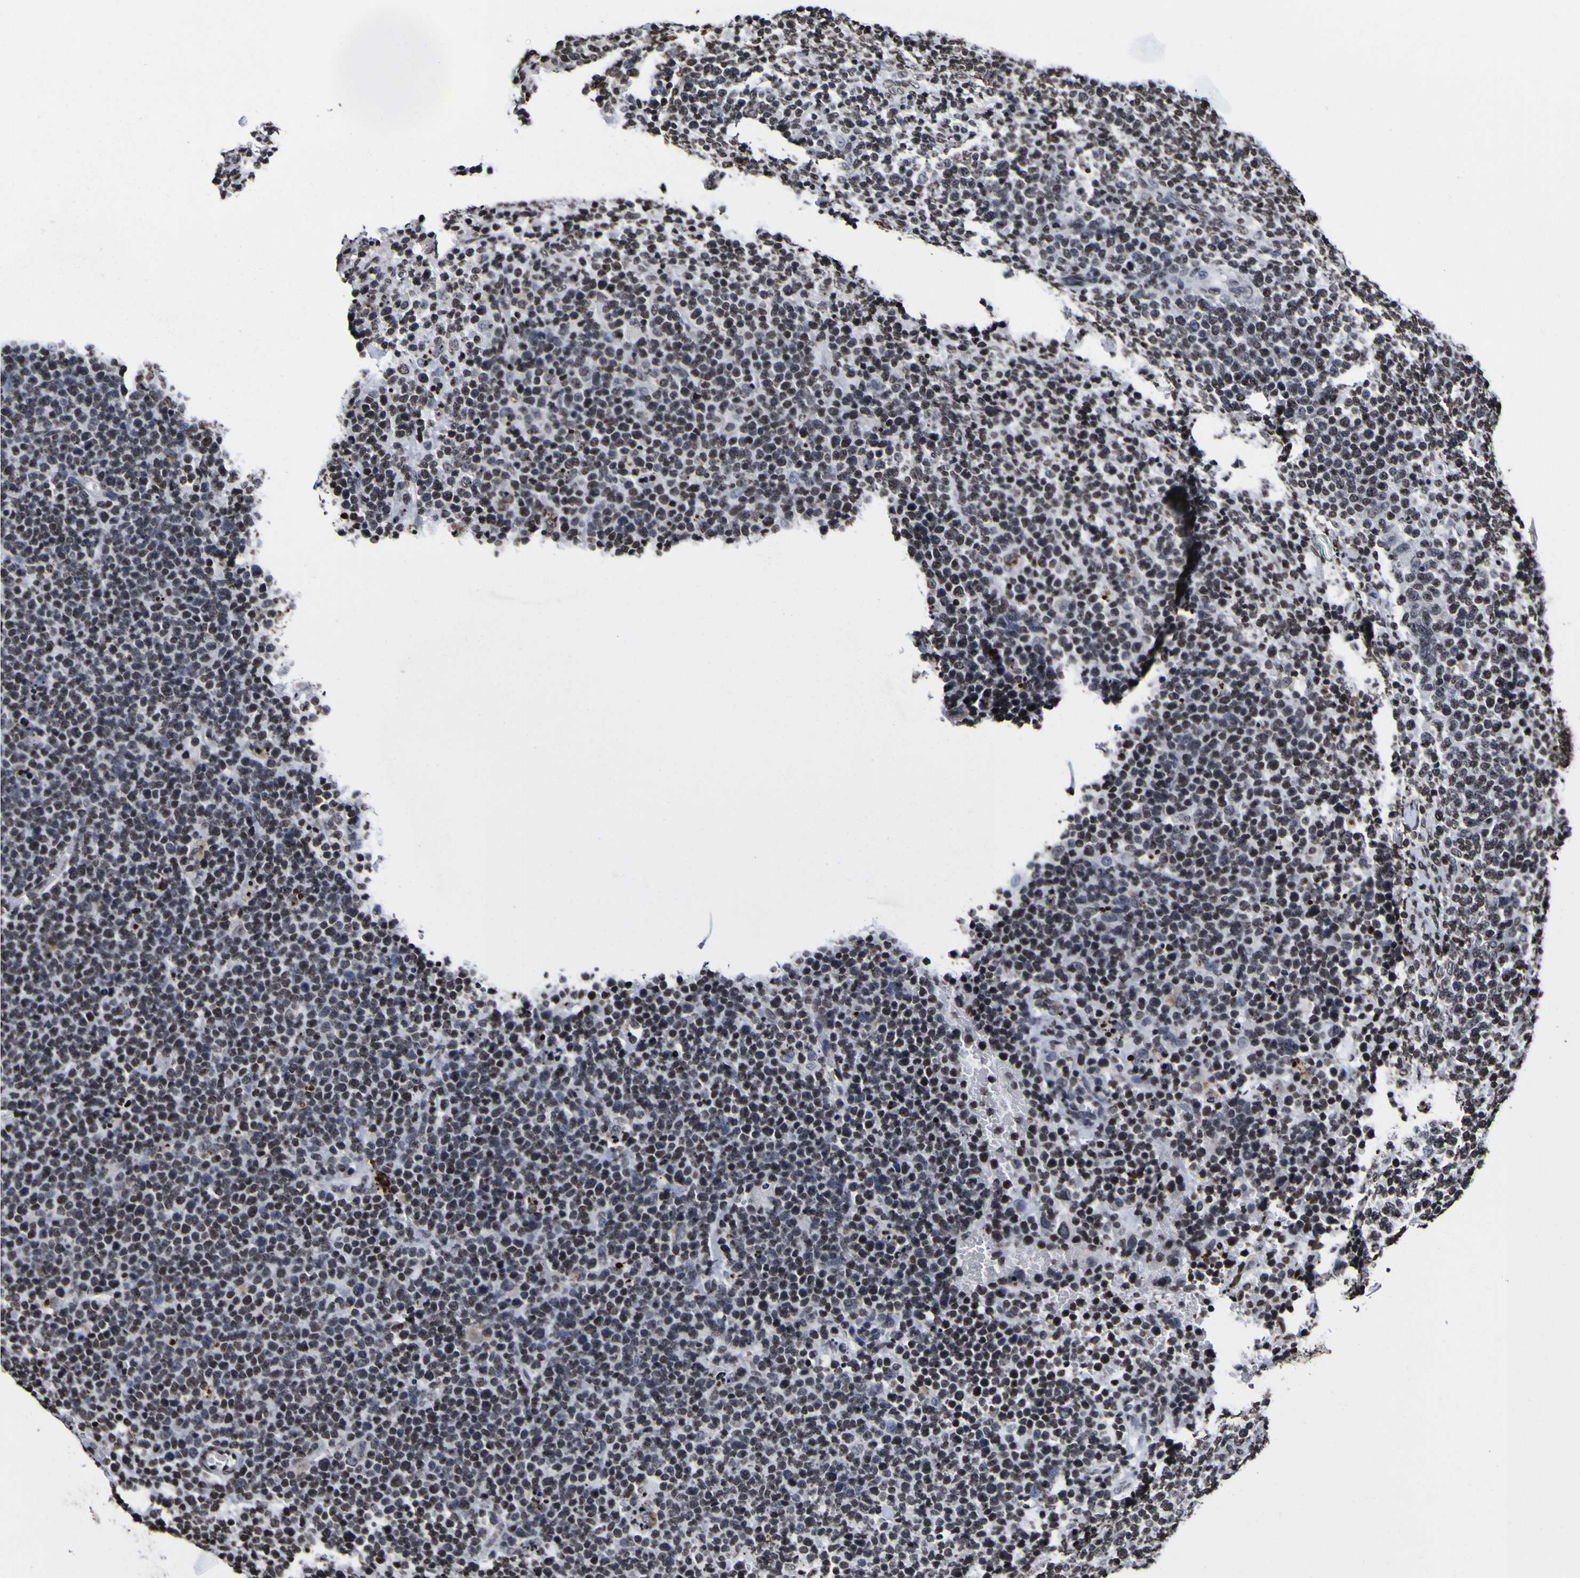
{"staining": {"intensity": "strong", "quantity": "25%-75%", "location": "nuclear"}, "tissue": "lymphoma", "cell_type": "Tumor cells", "image_type": "cancer", "snomed": [{"axis": "morphology", "description": "Malignant lymphoma, non-Hodgkin's type, High grade"}, {"axis": "topography", "description": "Lymph node"}], "caption": "The immunohistochemical stain labels strong nuclear staining in tumor cells of lymphoma tissue.", "gene": "PIAS1", "patient": {"sex": "male", "age": 61}}